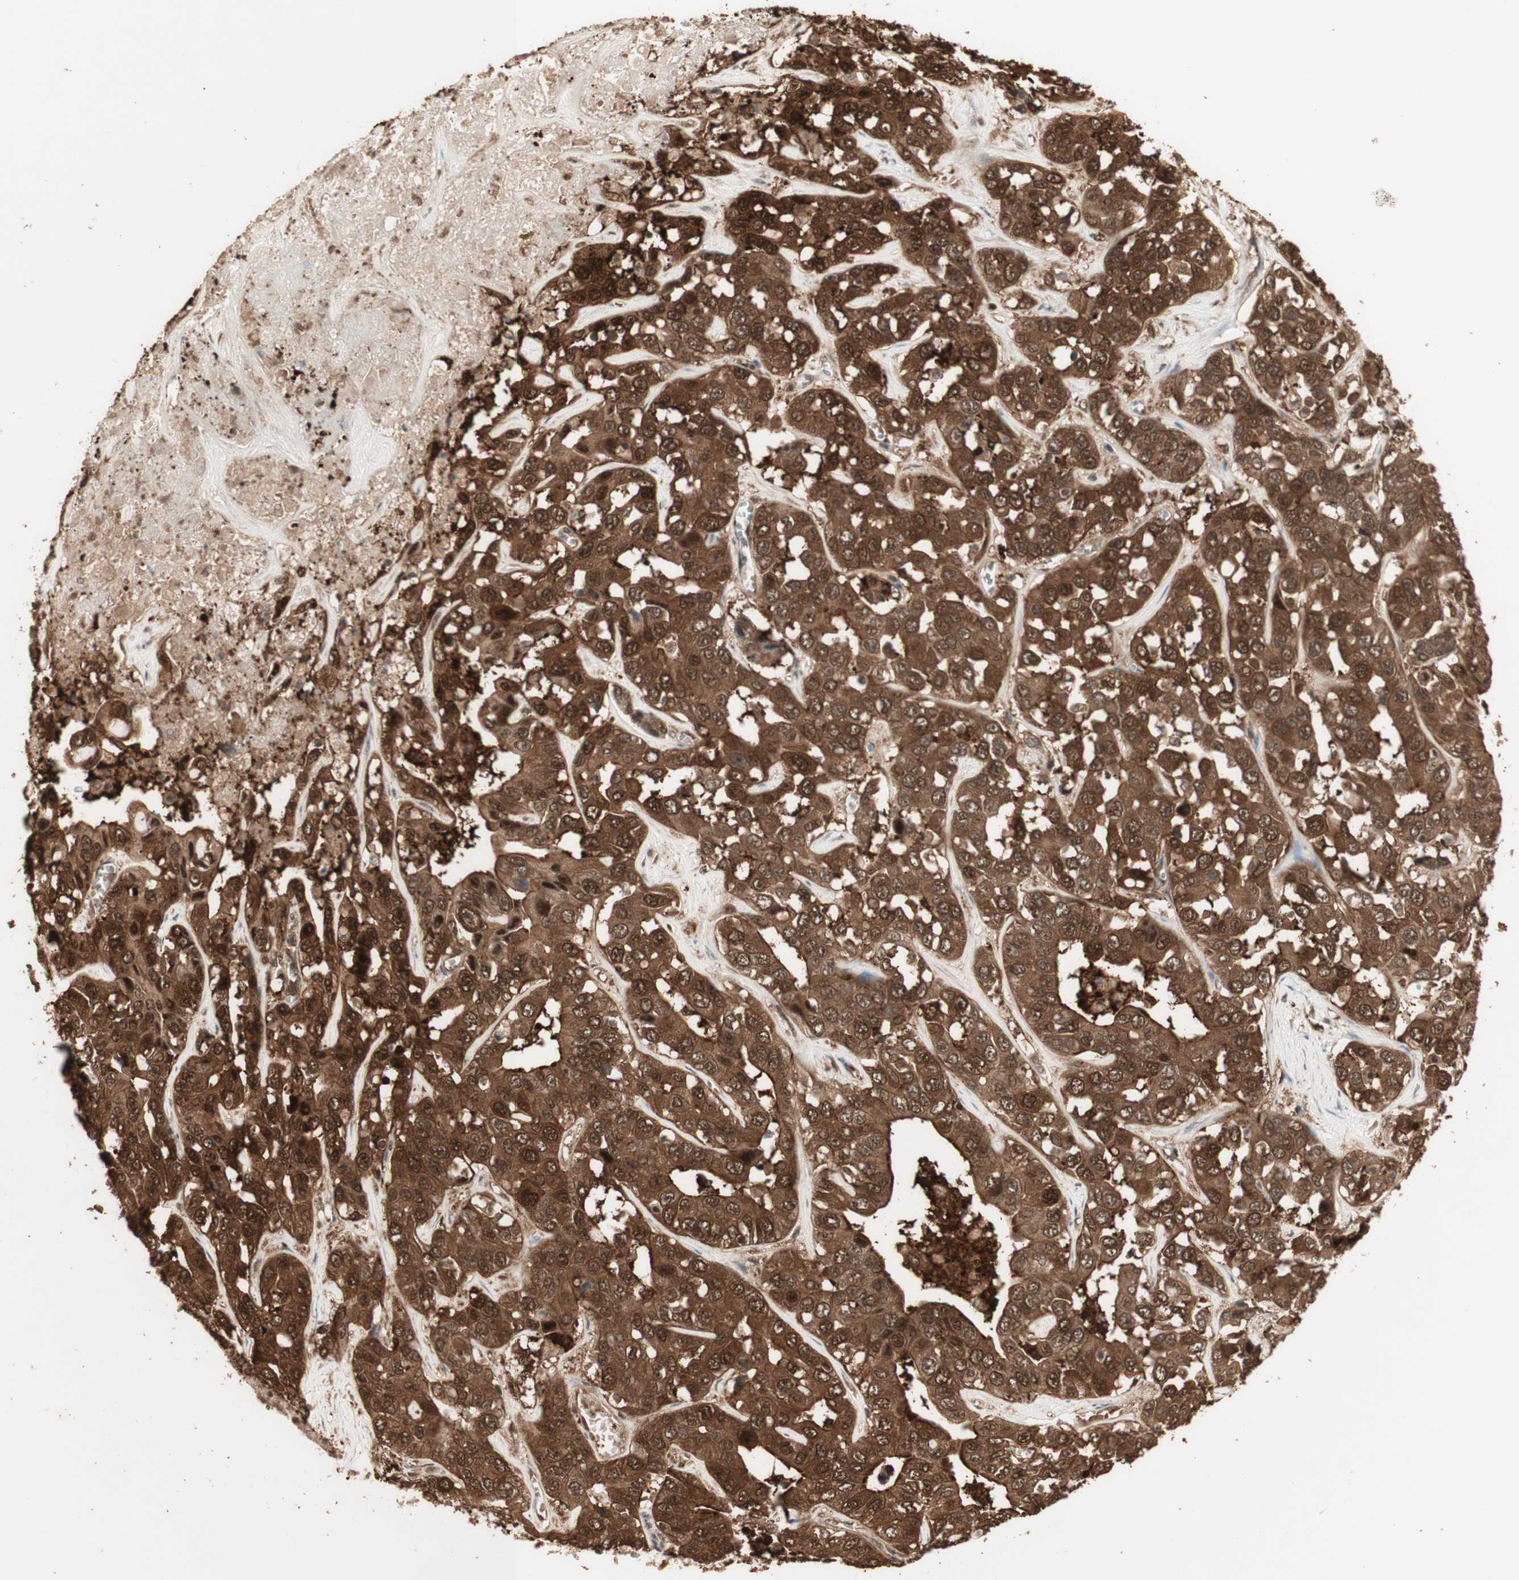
{"staining": {"intensity": "strong", "quantity": ">75%", "location": "cytoplasmic/membranous,nuclear"}, "tissue": "liver cancer", "cell_type": "Tumor cells", "image_type": "cancer", "snomed": [{"axis": "morphology", "description": "Cholangiocarcinoma"}, {"axis": "topography", "description": "Liver"}], "caption": "Tumor cells demonstrate strong cytoplasmic/membranous and nuclear positivity in about >75% of cells in liver cholangiocarcinoma.", "gene": "YWHAB", "patient": {"sex": "female", "age": 52}}